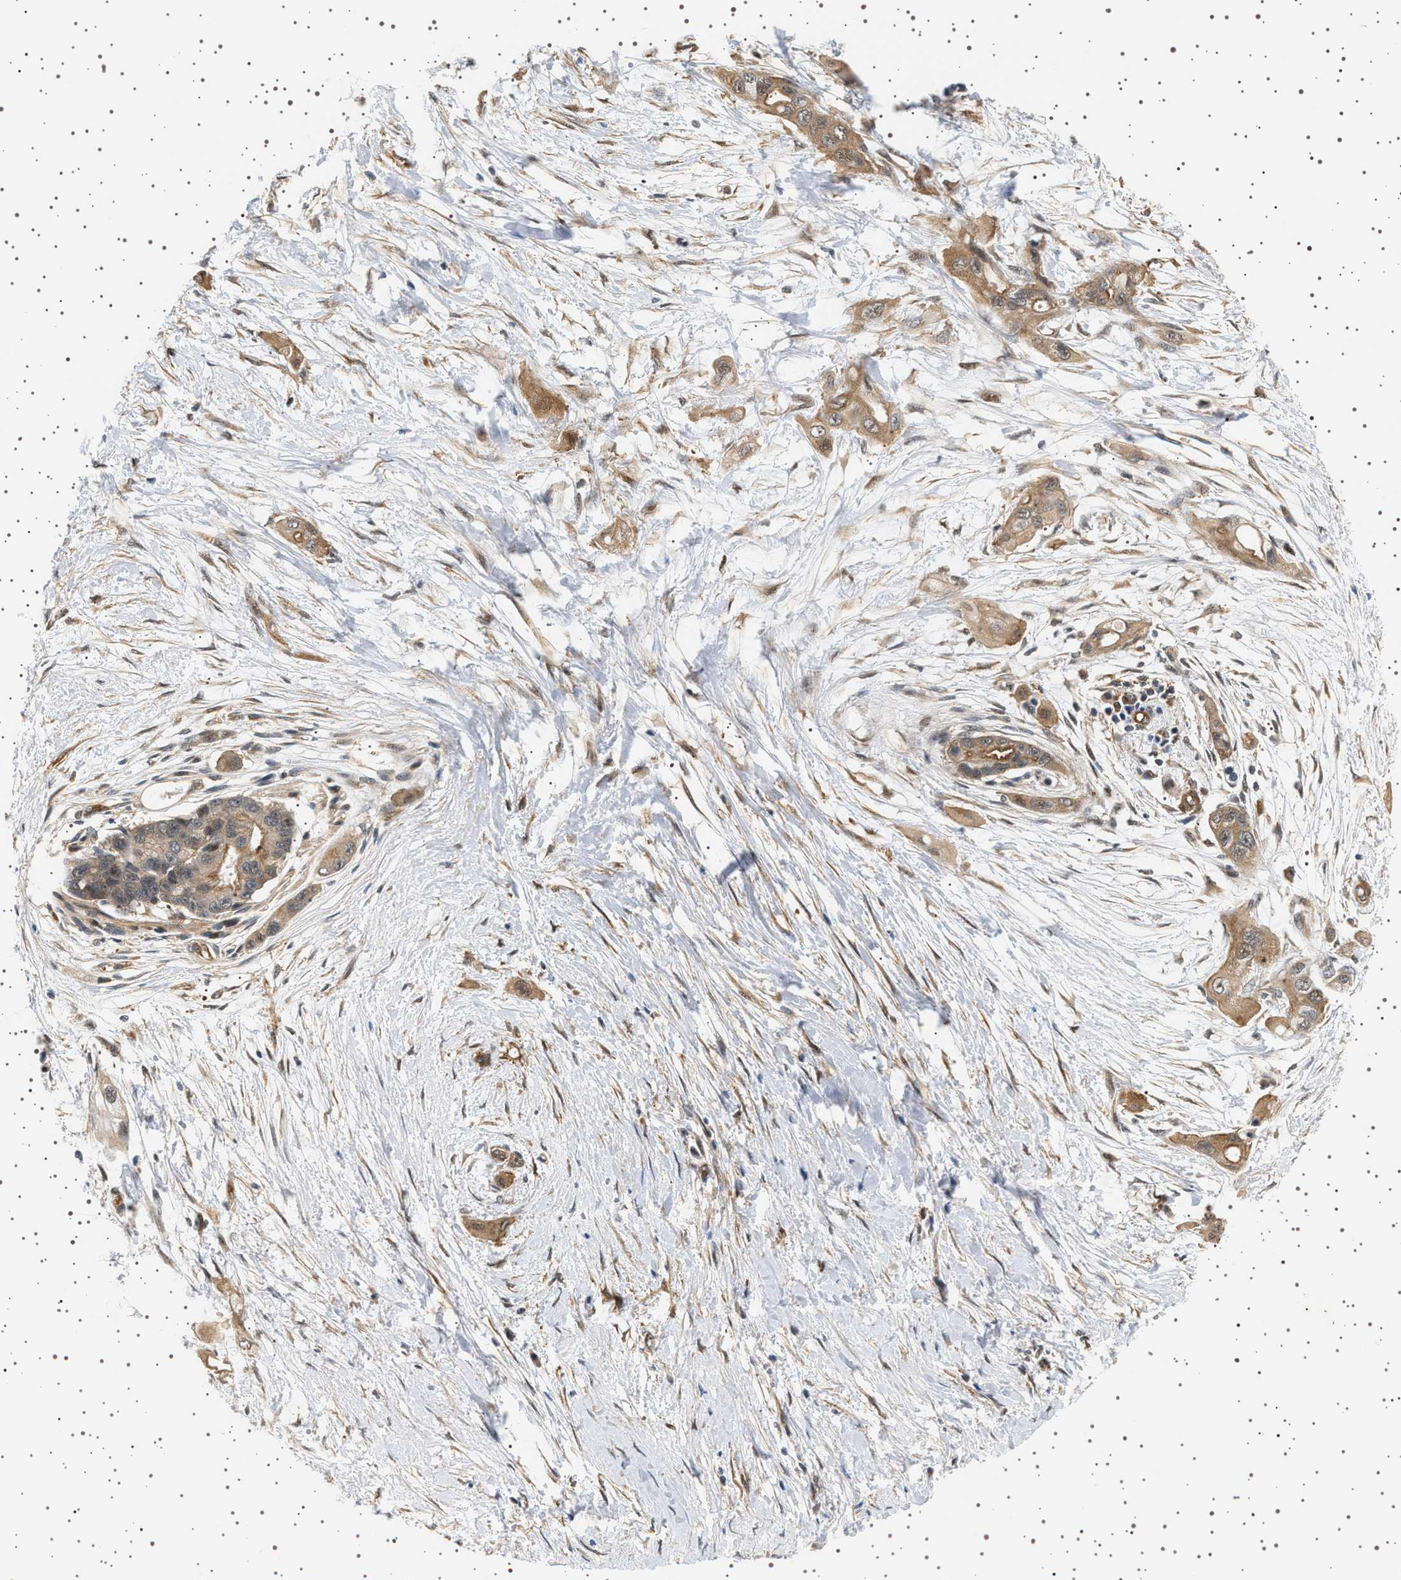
{"staining": {"intensity": "weak", "quantity": ">75%", "location": "cytoplasmic/membranous"}, "tissue": "pancreatic cancer", "cell_type": "Tumor cells", "image_type": "cancer", "snomed": [{"axis": "morphology", "description": "Adenocarcinoma, NOS"}, {"axis": "topography", "description": "Pancreas"}], "caption": "Adenocarcinoma (pancreatic) stained for a protein reveals weak cytoplasmic/membranous positivity in tumor cells.", "gene": "BAG3", "patient": {"sex": "male", "age": 59}}